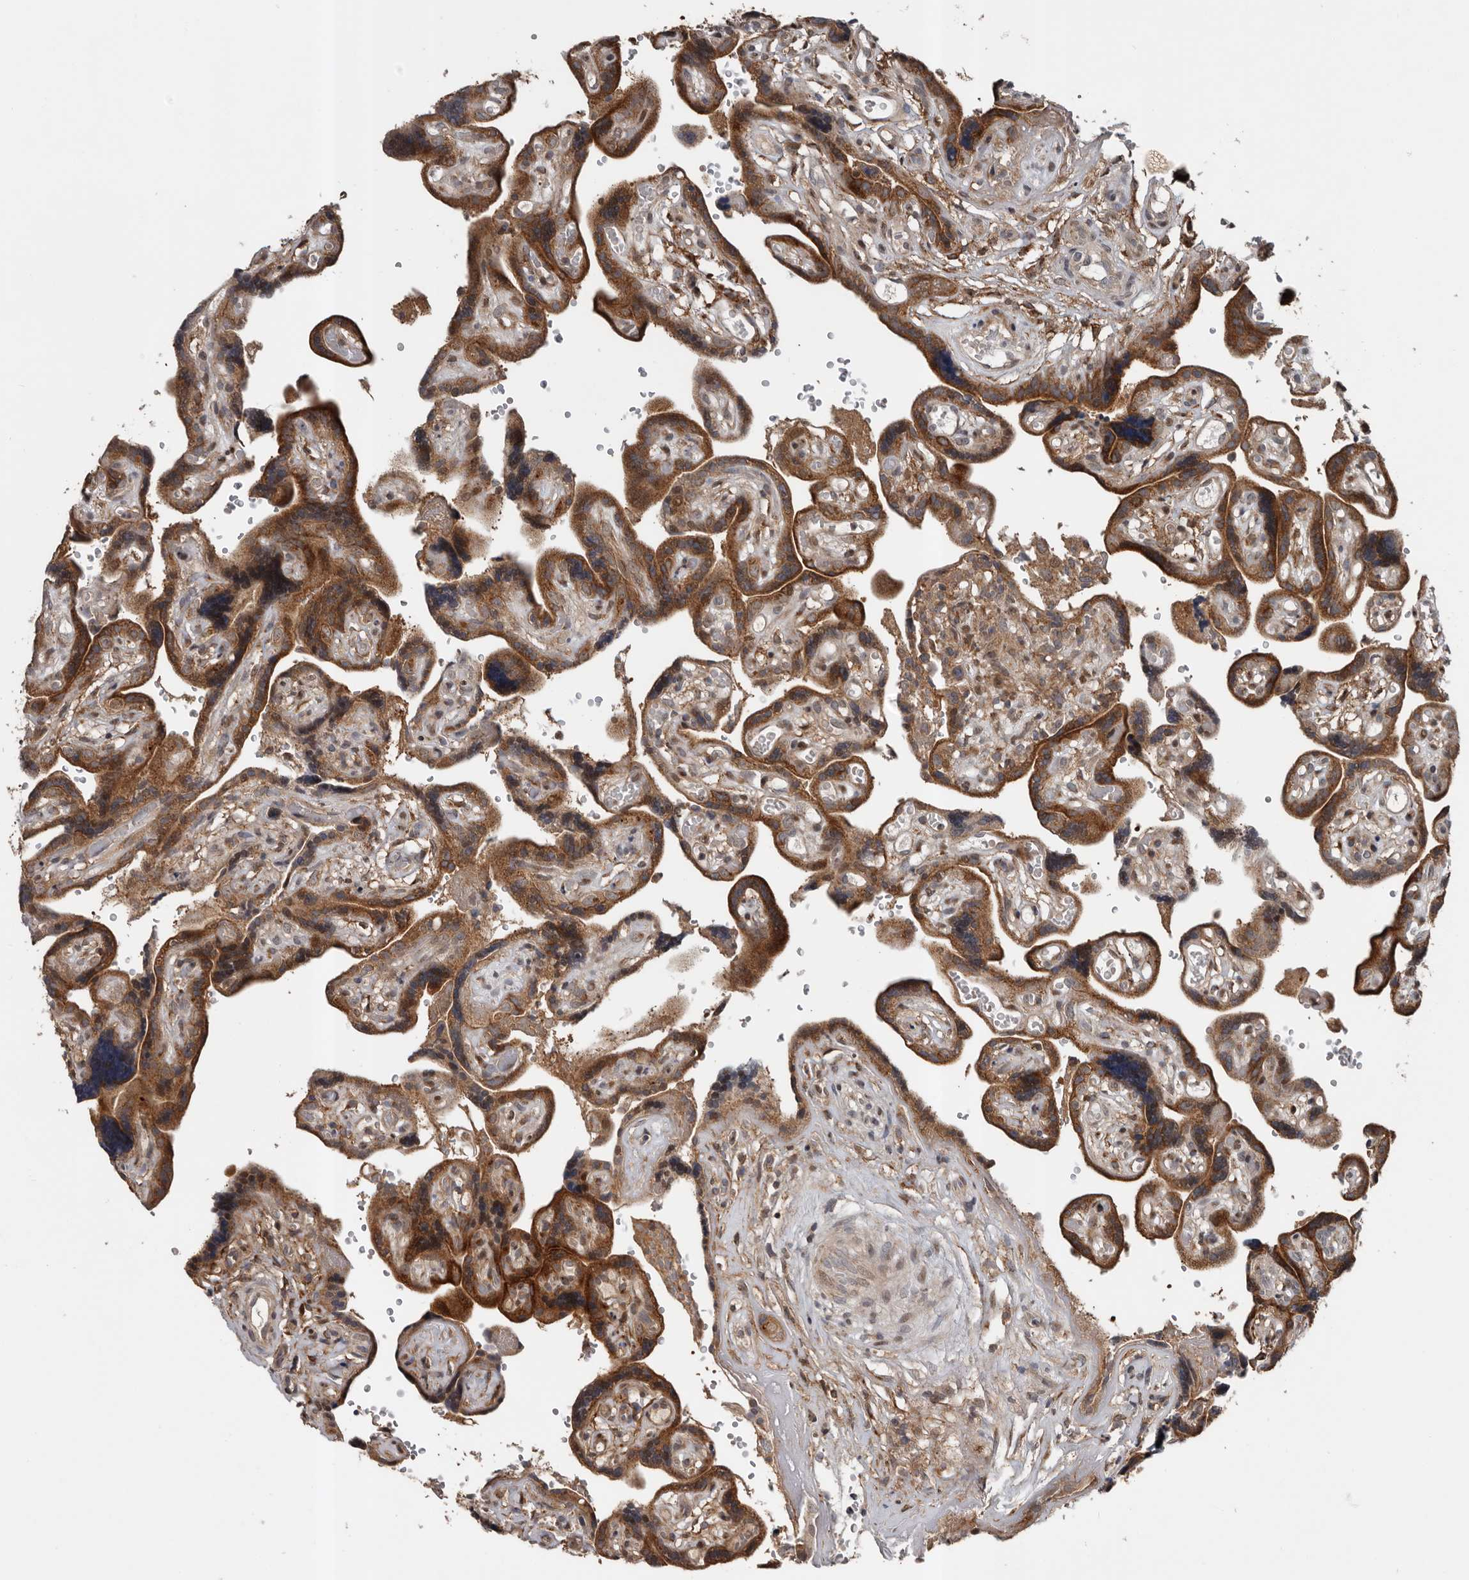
{"staining": {"intensity": "moderate", "quantity": ">75%", "location": "cytoplasmic/membranous"}, "tissue": "placenta", "cell_type": "Decidual cells", "image_type": "normal", "snomed": [{"axis": "morphology", "description": "Normal tissue, NOS"}, {"axis": "topography", "description": "Placenta"}], "caption": "Immunohistochemistry of unremarkable human placenta displays medium levels of moderate cytoplasmic/membranous positivity in about >75% of decidual cells. Nuclei are stained in blue.", "gene": "CCDC190", "patient": {"sex": "female", "age": 30}}